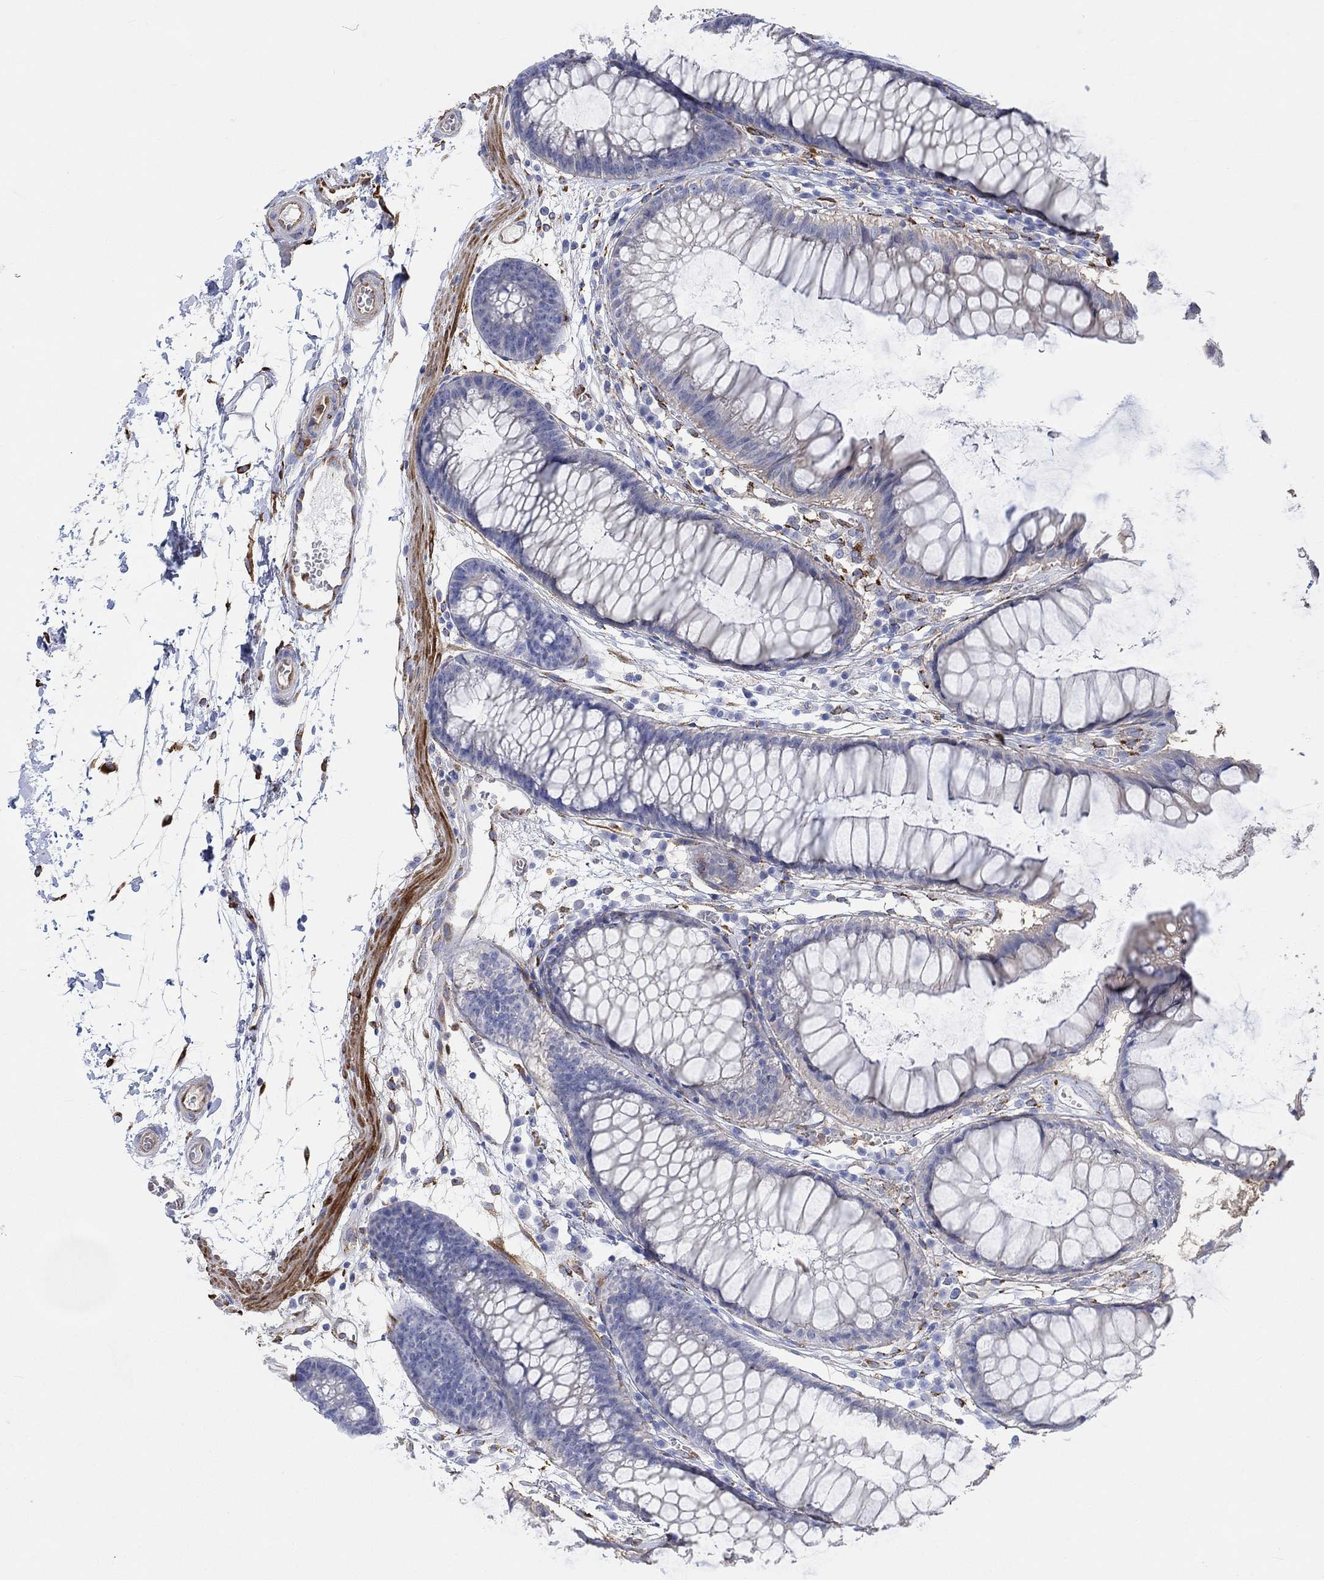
{"staining": {"intensity": "strong", "quantity": "25%-75%", "location": "cytoplasmic/membranous"}, "tissue": "colon", "cell_type": "Endothelial cells", "image_type": "normal", "snomed": [{"axis": "morphology", "description": "Normal tissue, NOS"}, {"axis": "morphology", "description": "Adenocarcinoma, NOS"}, {"axis": "topography", "description": "Colon"}], "caption": "Brown immunohistochemical staining in benign human colon demonstrates strong cytoplasmic/membranous expression in approximately 25%-75% of endothelial cells.", "gene": "TGM2", "patient": {"sex": "male", "age": 65}}